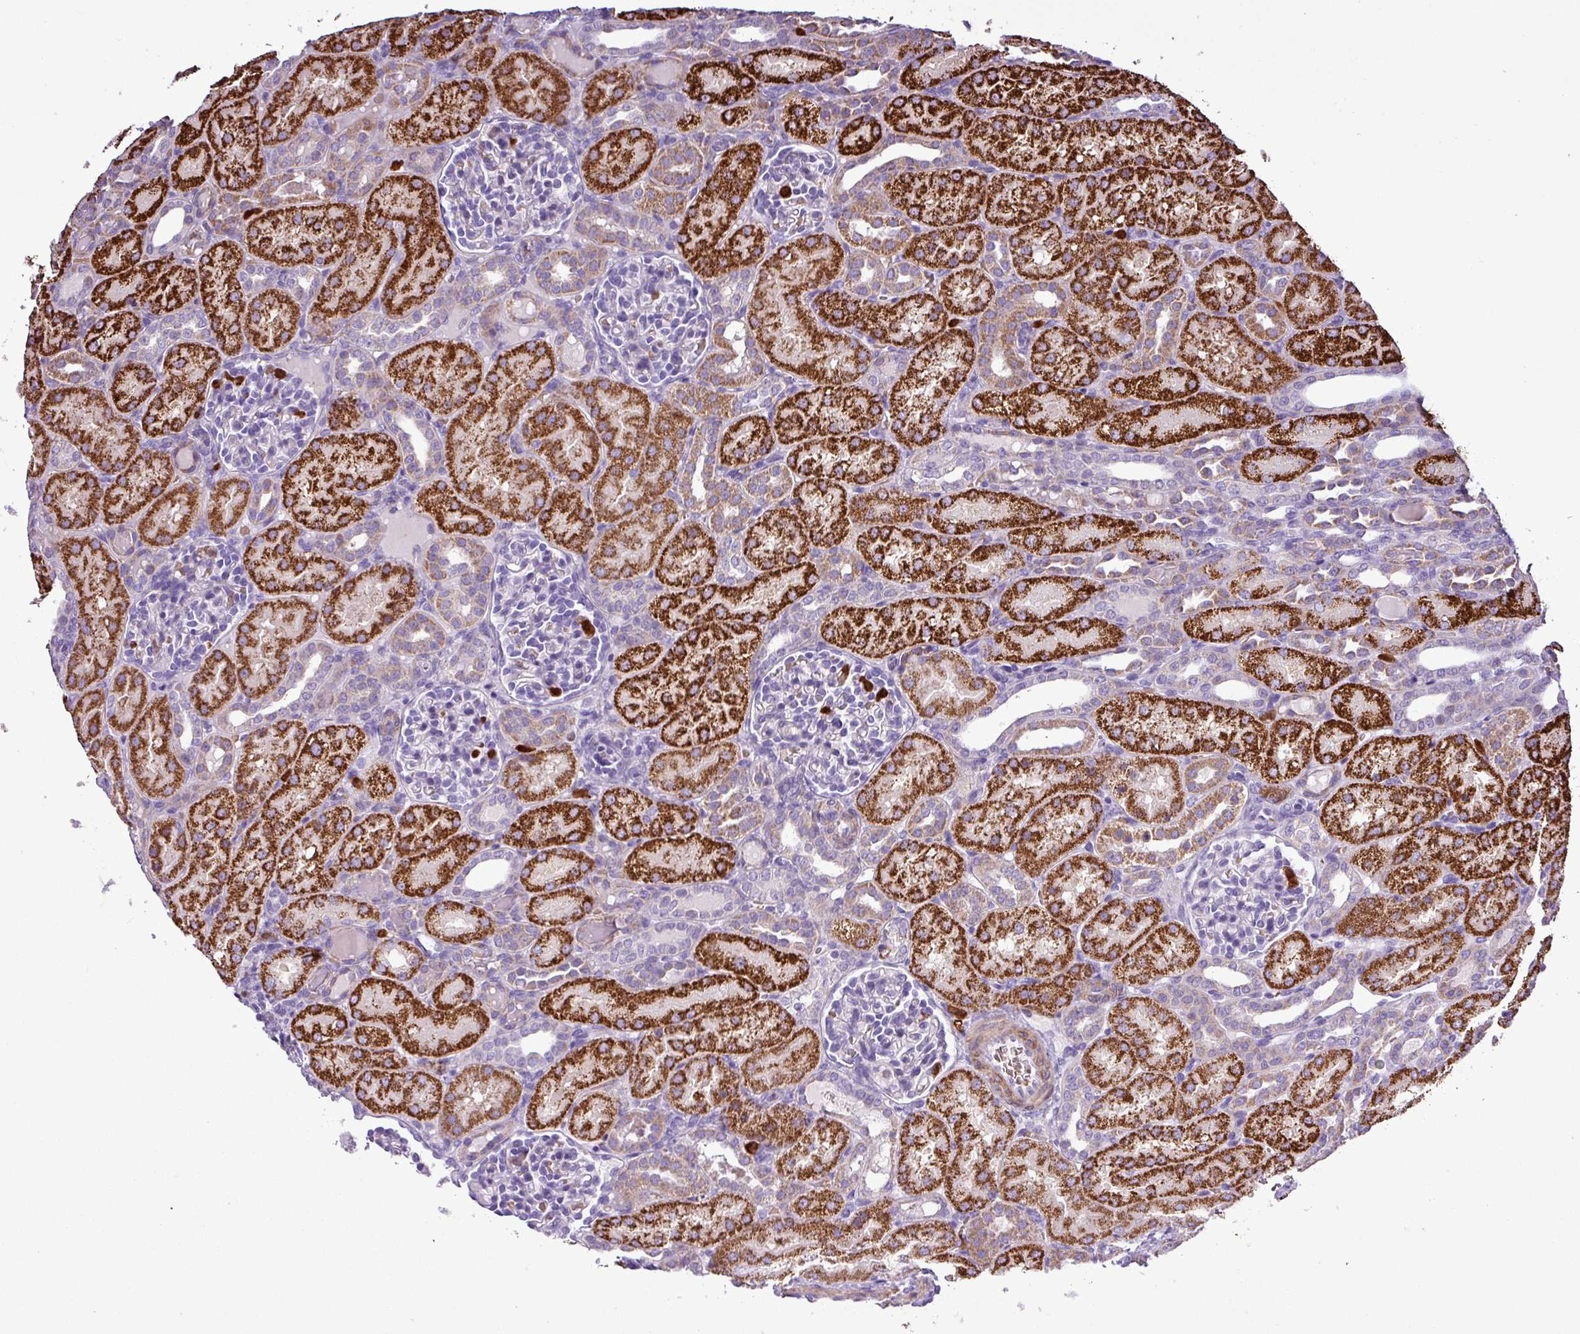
{"staining": {"intensity": "negative", "quantity": "none", "location": "none"}, "tissue": "kidney", "cell_type": "Cells in glomeruli", "image_type": "normal", "snomed": [{"axis": "morphology", "description": "Normal tissue, NOS"}, {"axis": "topography", "description": "Kidney"}], "caption": "IHC histopathology image of normal kidney: human kidney stained with DAB reveals no significant protein staining in cells in glomeruli. (Immunohistochemistry, brightfield microscopy, high magnification).", "gene": "MGAT4B", "patient": {"sex": "male", "age": 1}}